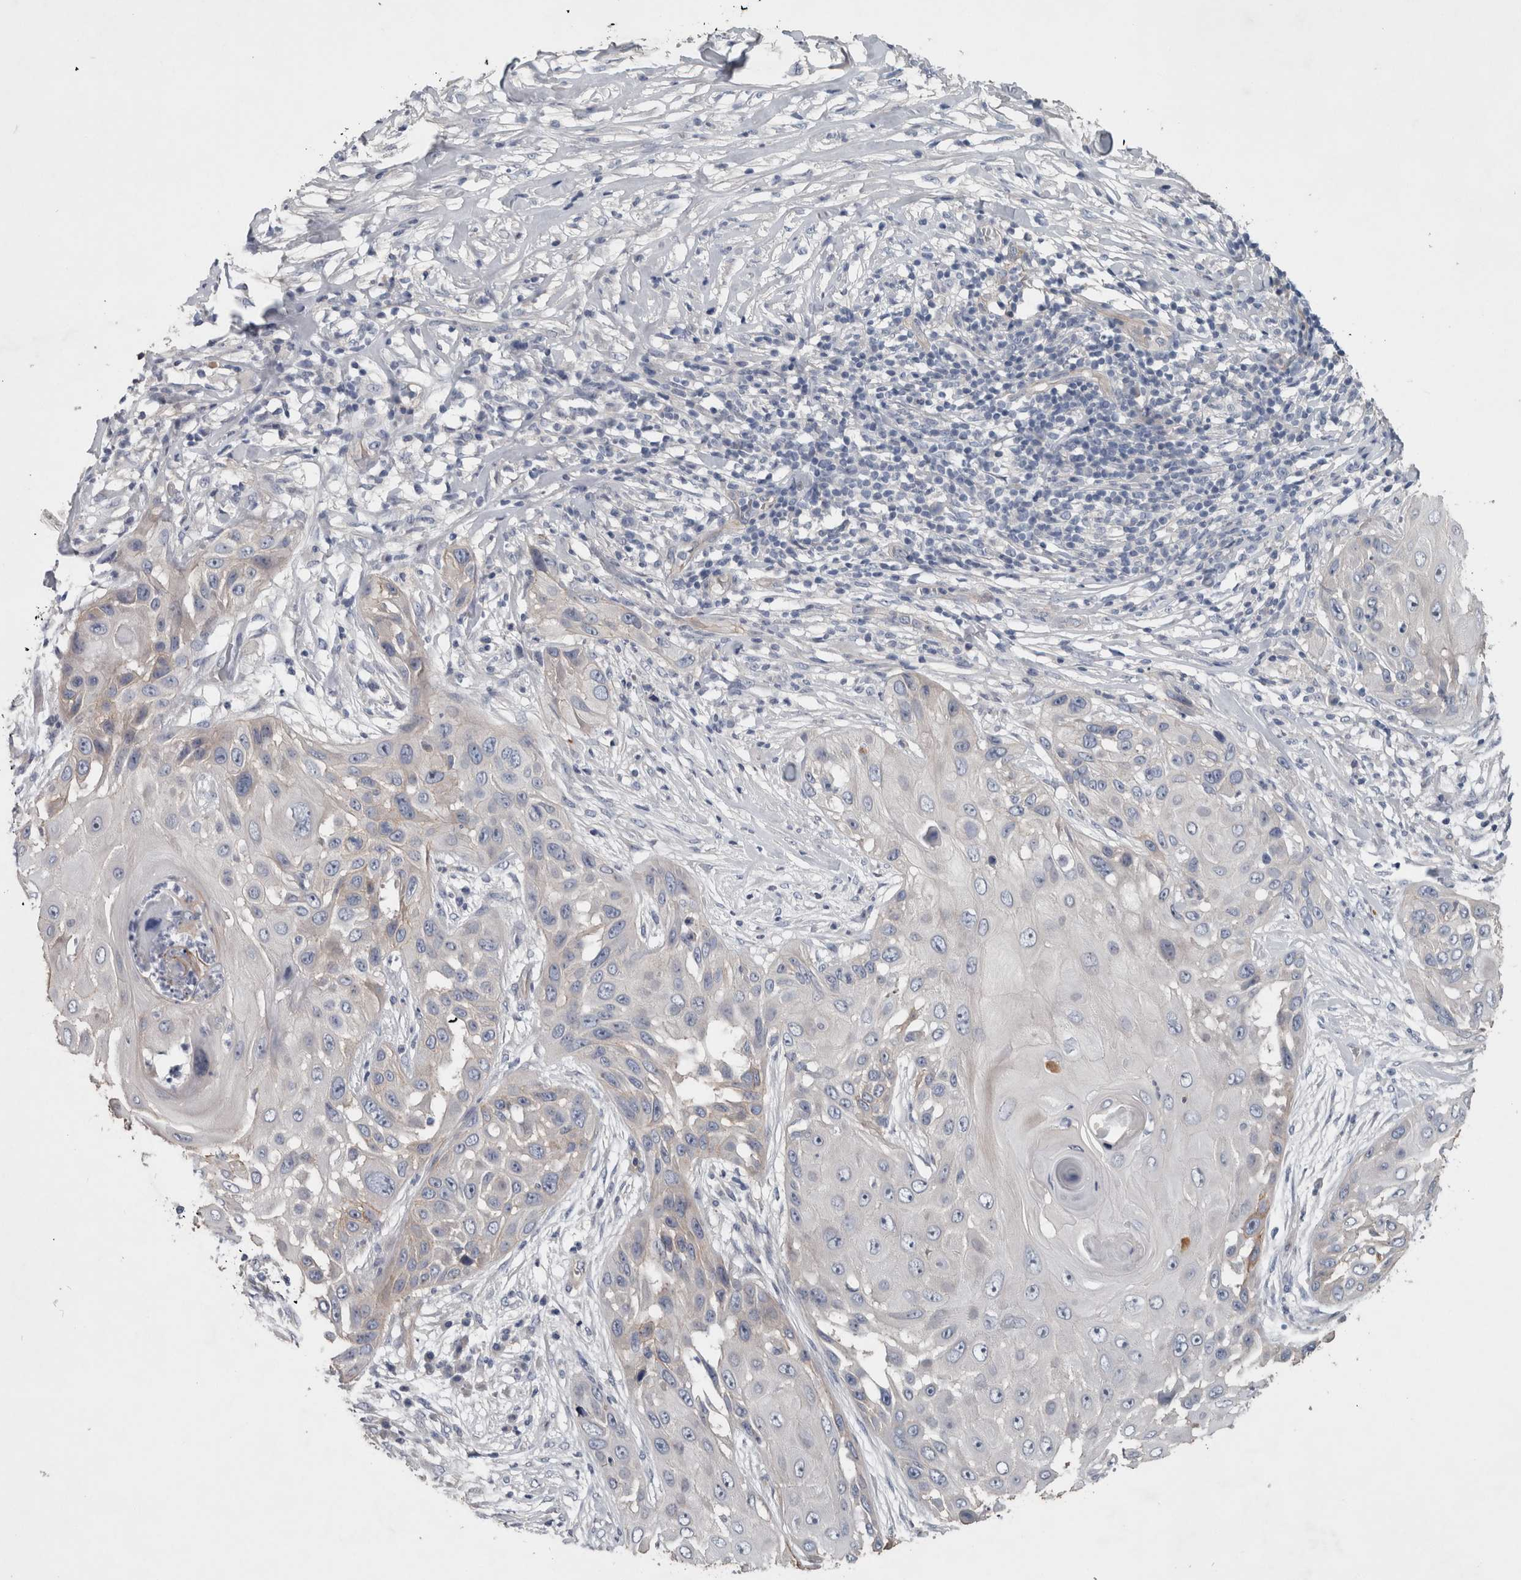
{"staining": {"intensity": "negative", "quantity": "none", "location": "none"}, "tissue": "skin cancer", "cell_type": "Tumor cells", "image_type": "cancer", "snomed": [{"axis": "morphology", "description": "Squamous cell carcinoma, NOS"}, {"axis": "topography", "description": "Skin"}], "caption": "This is an IHC histopathology image of human squamous cell carcinoma (skin). There is no staining in tumor cells.", "gene": "BCAM", "patient": {"sex": "female", "age": 44}}